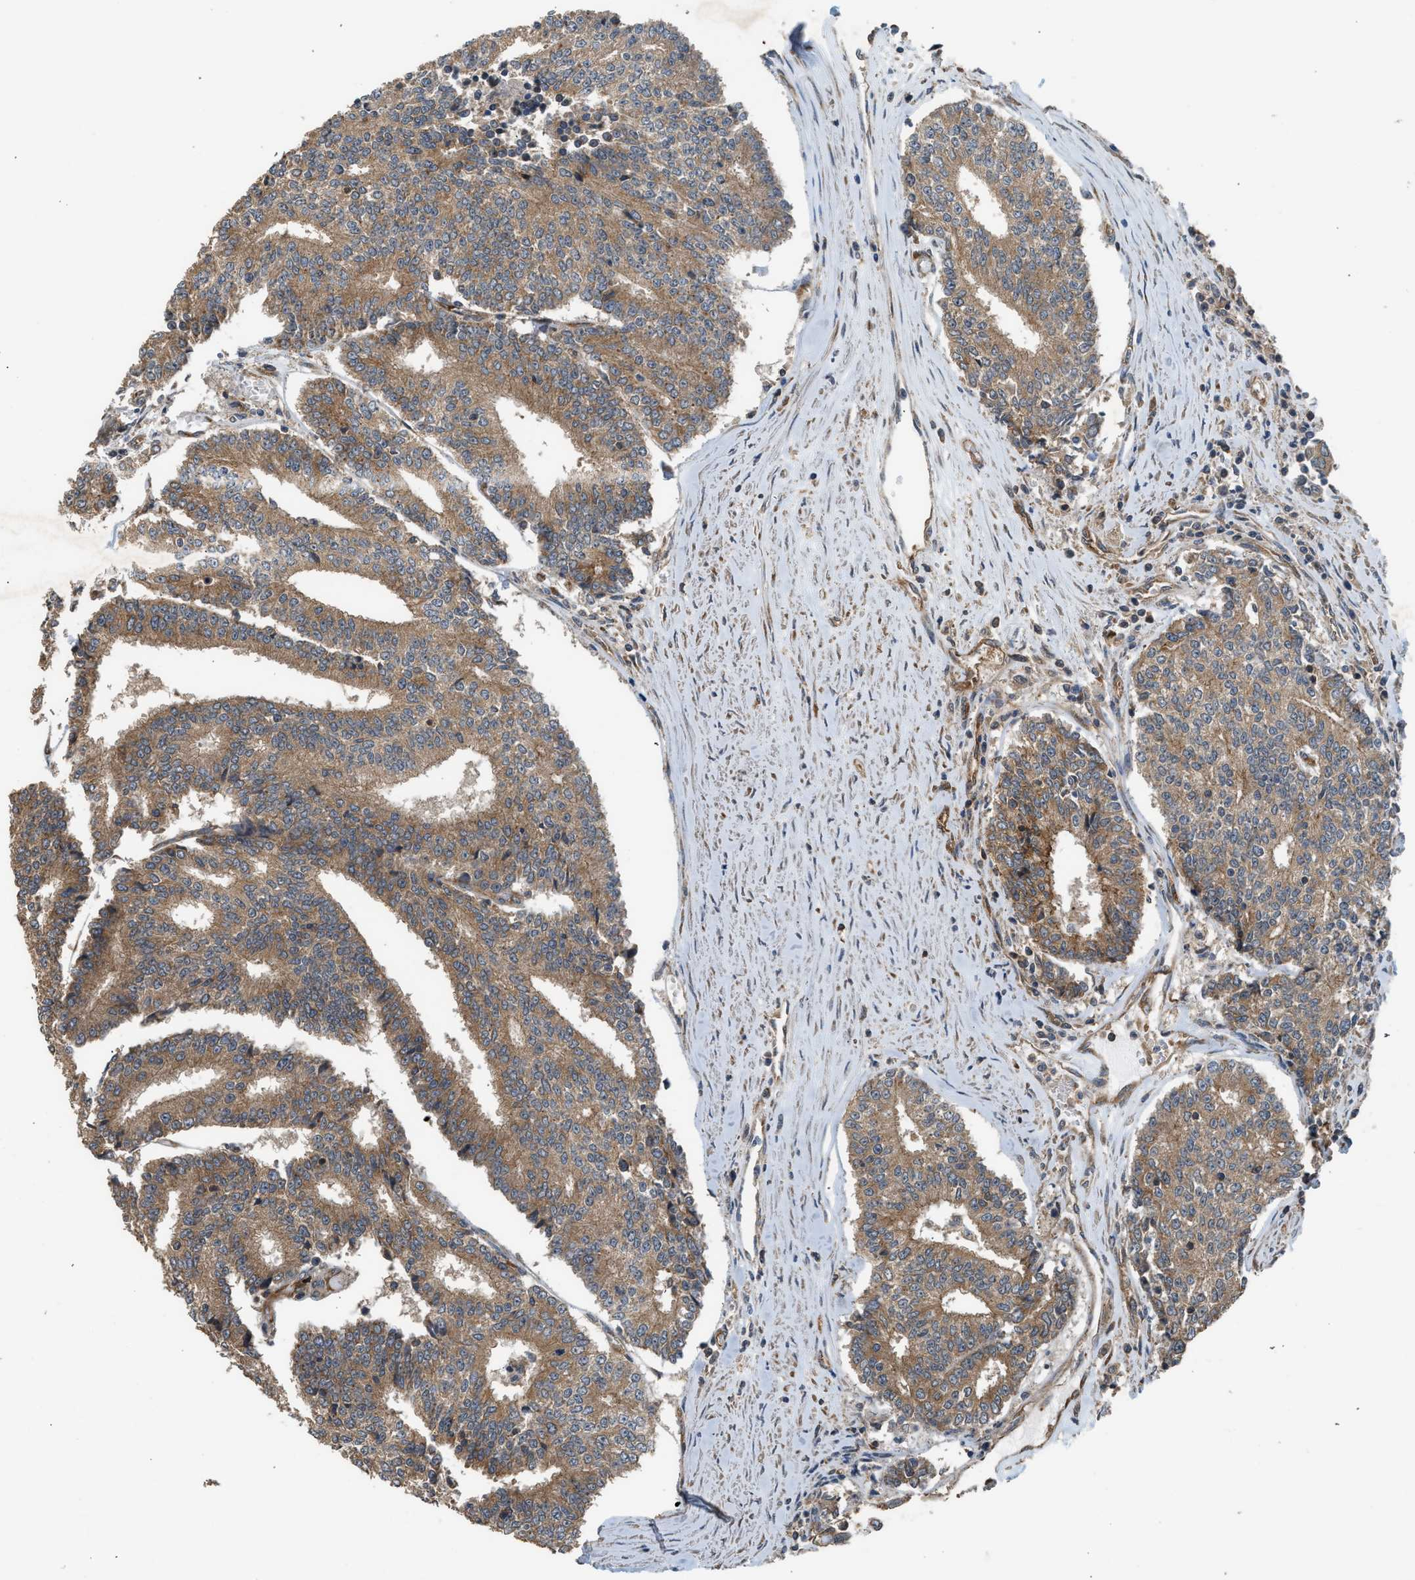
{"staining": {"intensity": "moderate", "quantity": ">75%", "location": "cytoplasmic/membranous"}, "tissue": "prostate cancer", "cell_type": "Tumor cells", "image_type": "cancer", "snomed": [{"axis": "morphology", "description": "Normal tissue, NOS"}, {"axis": "morphology", "description": "Adenocarcinoma, High grade"}, {"axis": "topography", "description": "Prostate"}, {"axis": "topography", "description": "Seminal veicle"}], "caption": "DAB (3,3'-diaminobenzidine) immunohistochemical staining of prostate high-grade adenocarcinoma exhibits moderate cytoplasmic/membranous protein staining in approximately >75% of tumor cells.", "gene": "HIP1R", "patient": {"sex": "male", "age": 55}}